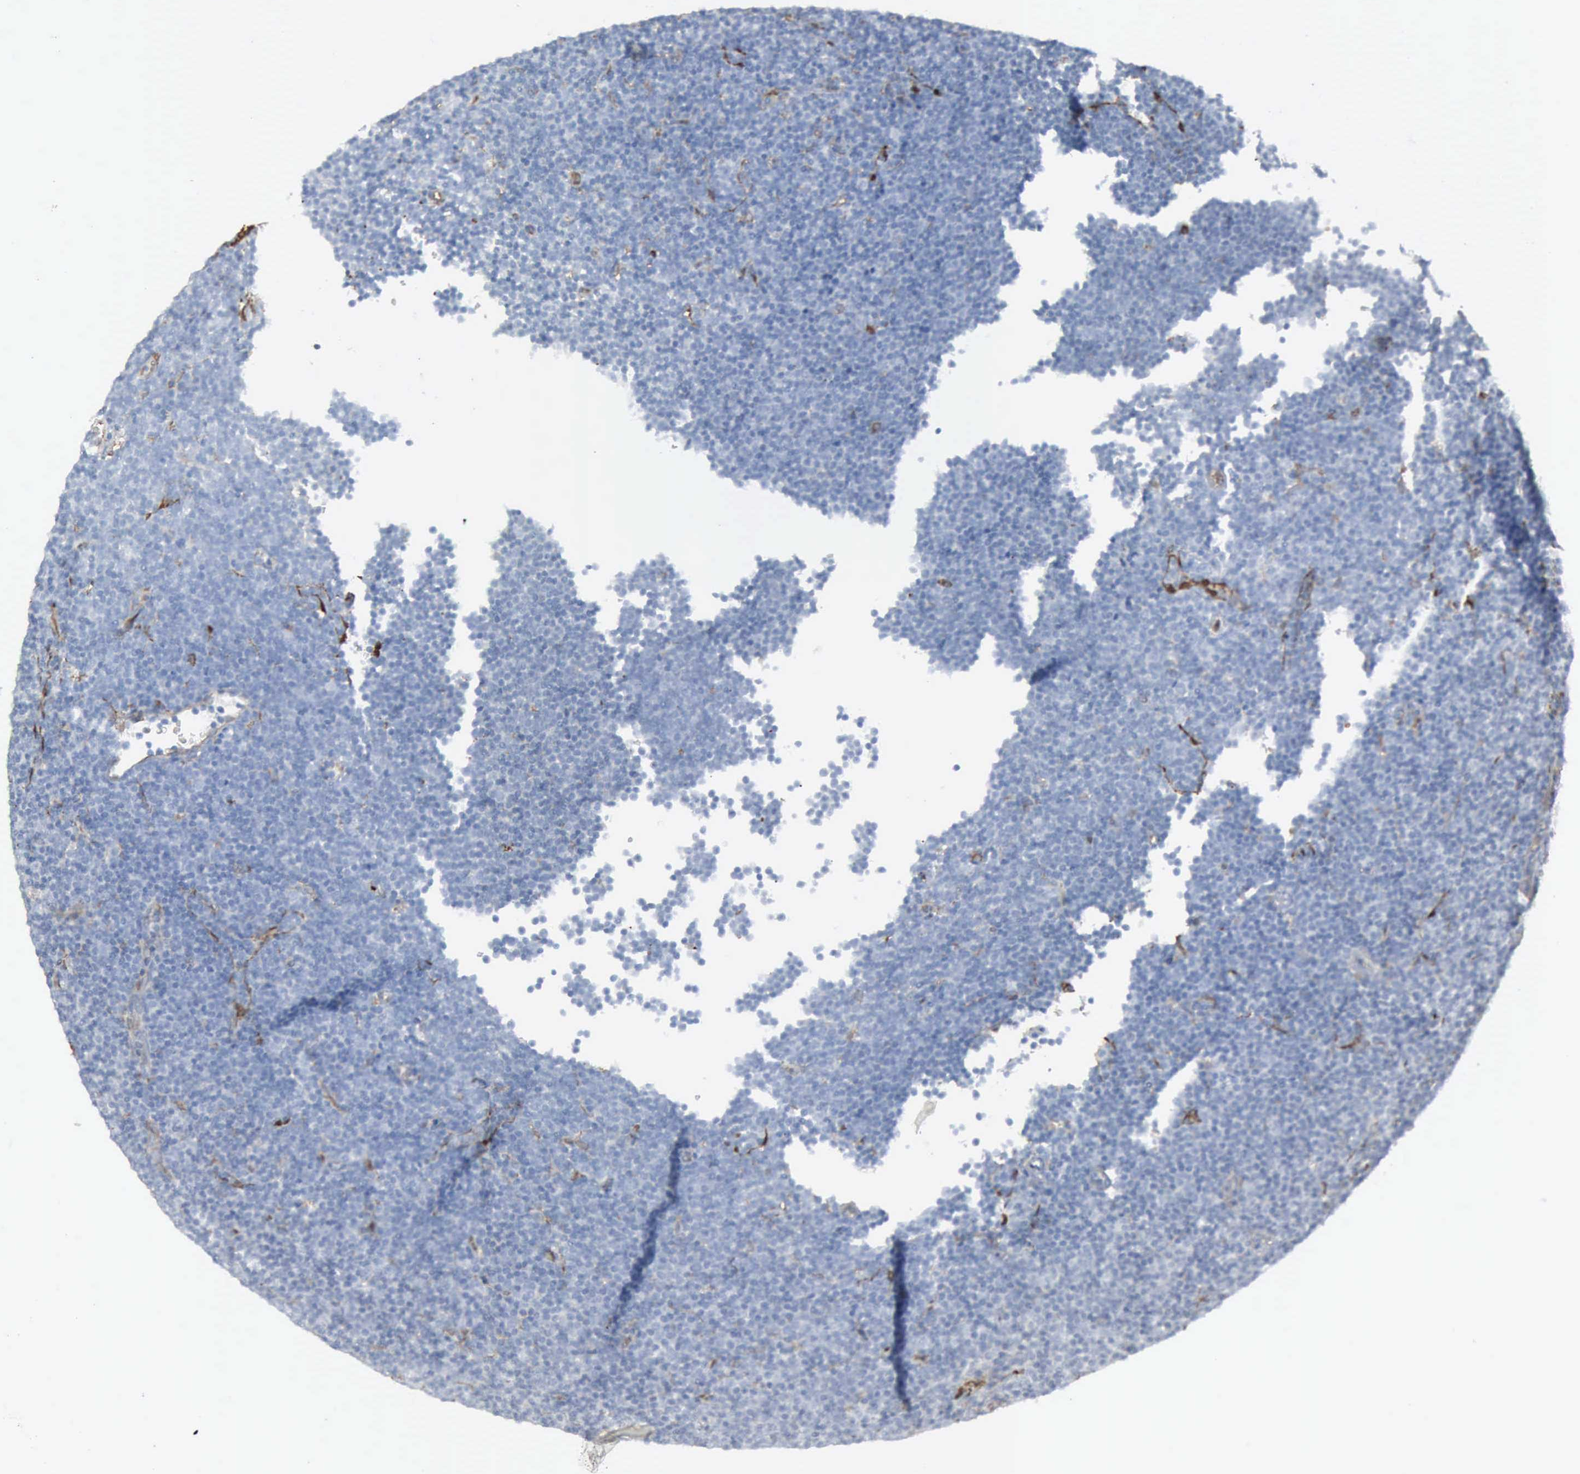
{"staining": {"intensity": "negative", "quantity": "none", "location": "none"}, "tissue": "lymphoma", "cell_type": "Tumor cells", "image_type": "cancer", "snomed": [{"axis": "morphology", "description": "Malignant lymphoma, non-Hodgkin's type, Low grade"}, {"axis": "topography", "description": "Lymph node"}], "caption": "Immunohistochemistry (IHC) image of neoplastic tissue: human malignant lymphoma, non-Hodgkin's type (low-grade) stained with DAB reveals no significant protein positivity in tumor cells. Brightfield microscopy of IHC stained with DAB (3,3'-diaminobenzidine) (brown) and hematoxylin (blue), captured at high magnification.", "gene": "FSCN1", "patient": {"sex": "male", "age": 57}}